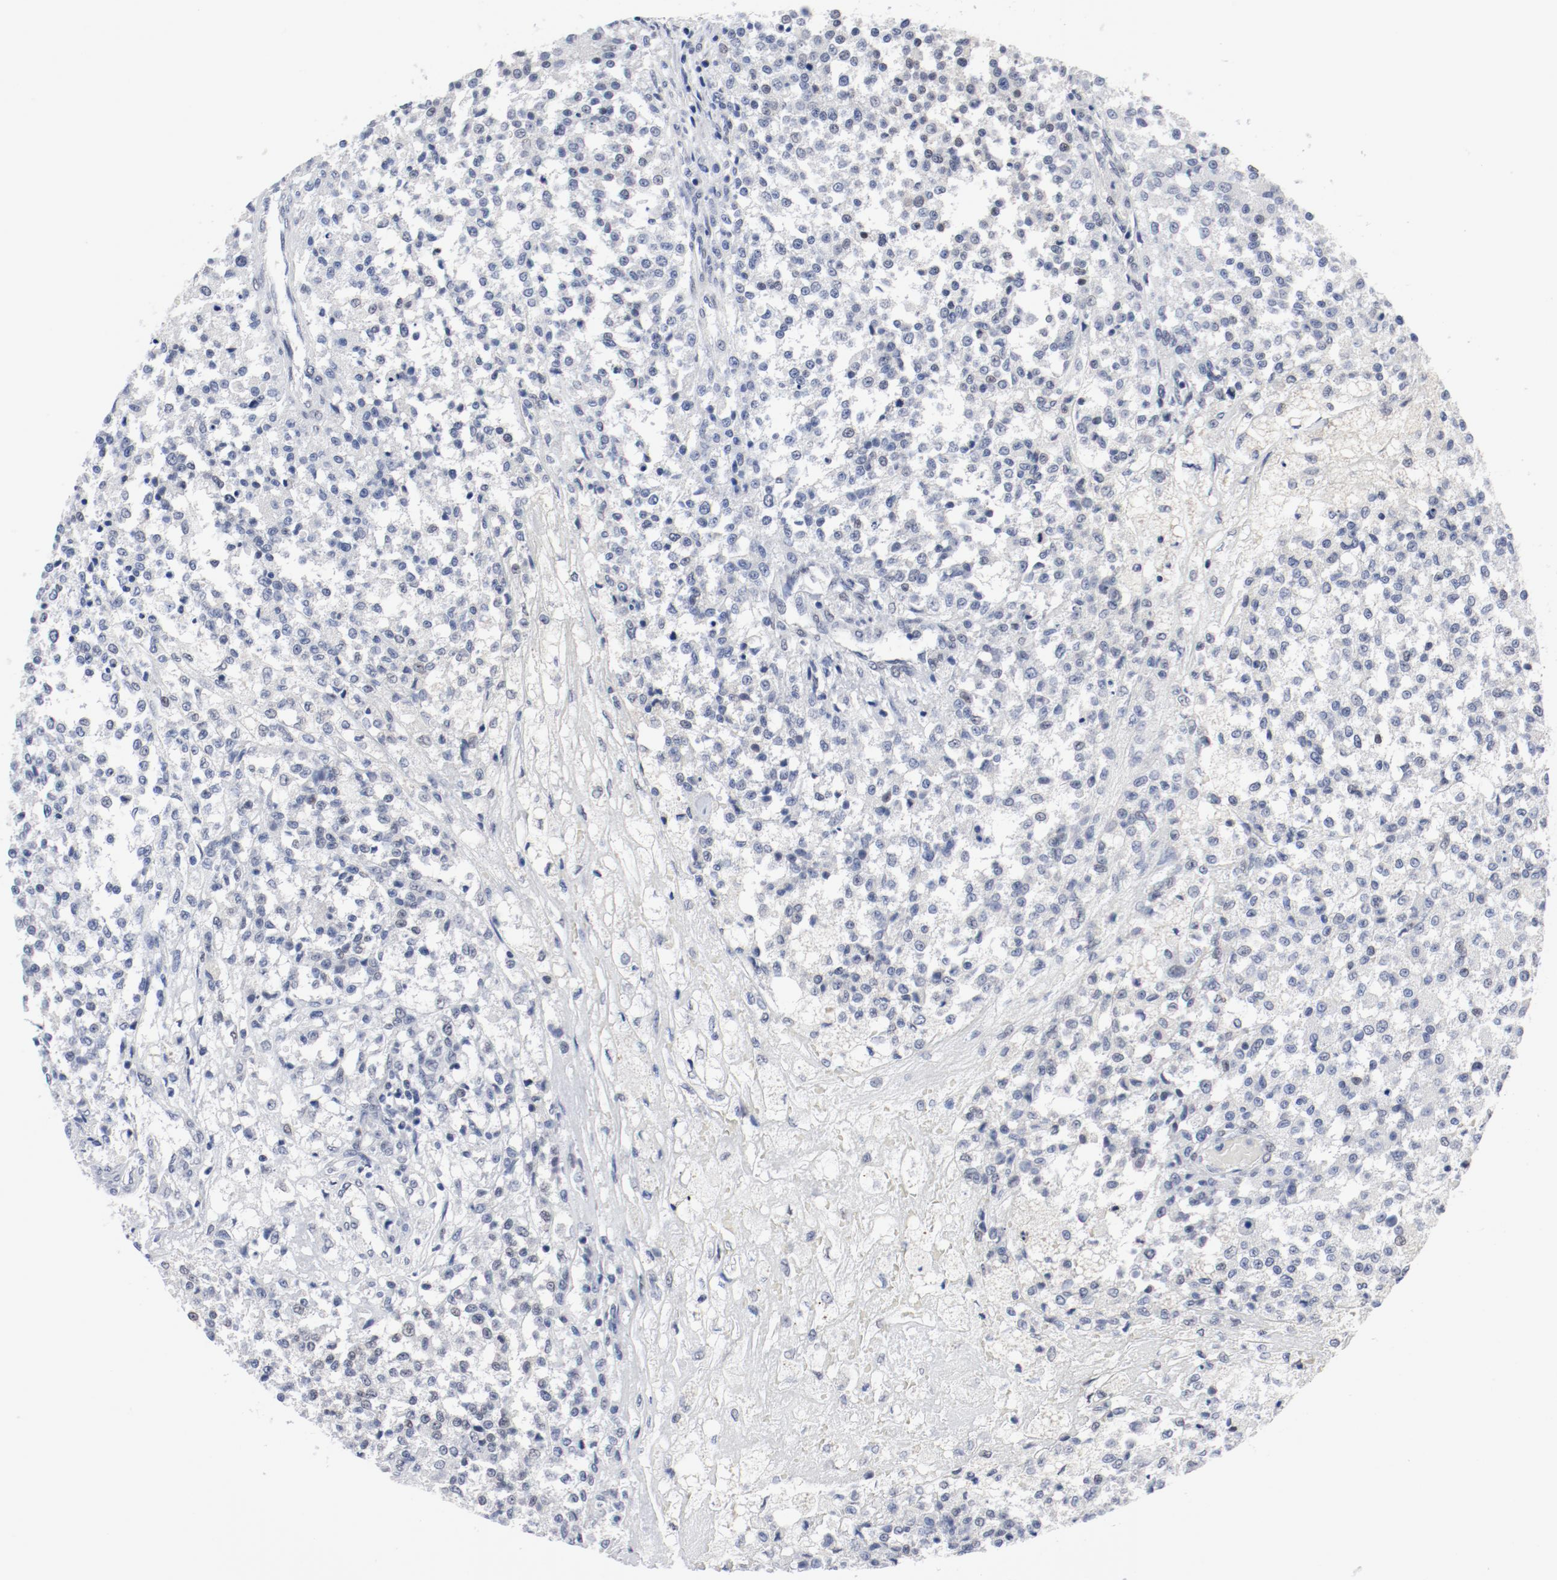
{"staining": {"intensity": "weak", "quantity": "25%-75%", "location": "nuclear"}, "tissue": "testis cancer", "cell_type": "Tumor cells", "image_type": "cancer", "snomed": [{"axis": "morphology", "description": "Seminoma, NOS"}, {"axis": "topography", "description": "Testis"}], "caption": "Human testis cancer stained for a protein (brown) reveals weak nuclear positive staining in about 25%-75% of tumor cells.", "gene": "ARNT", "patient": {"sex": "male", "age": 59}}